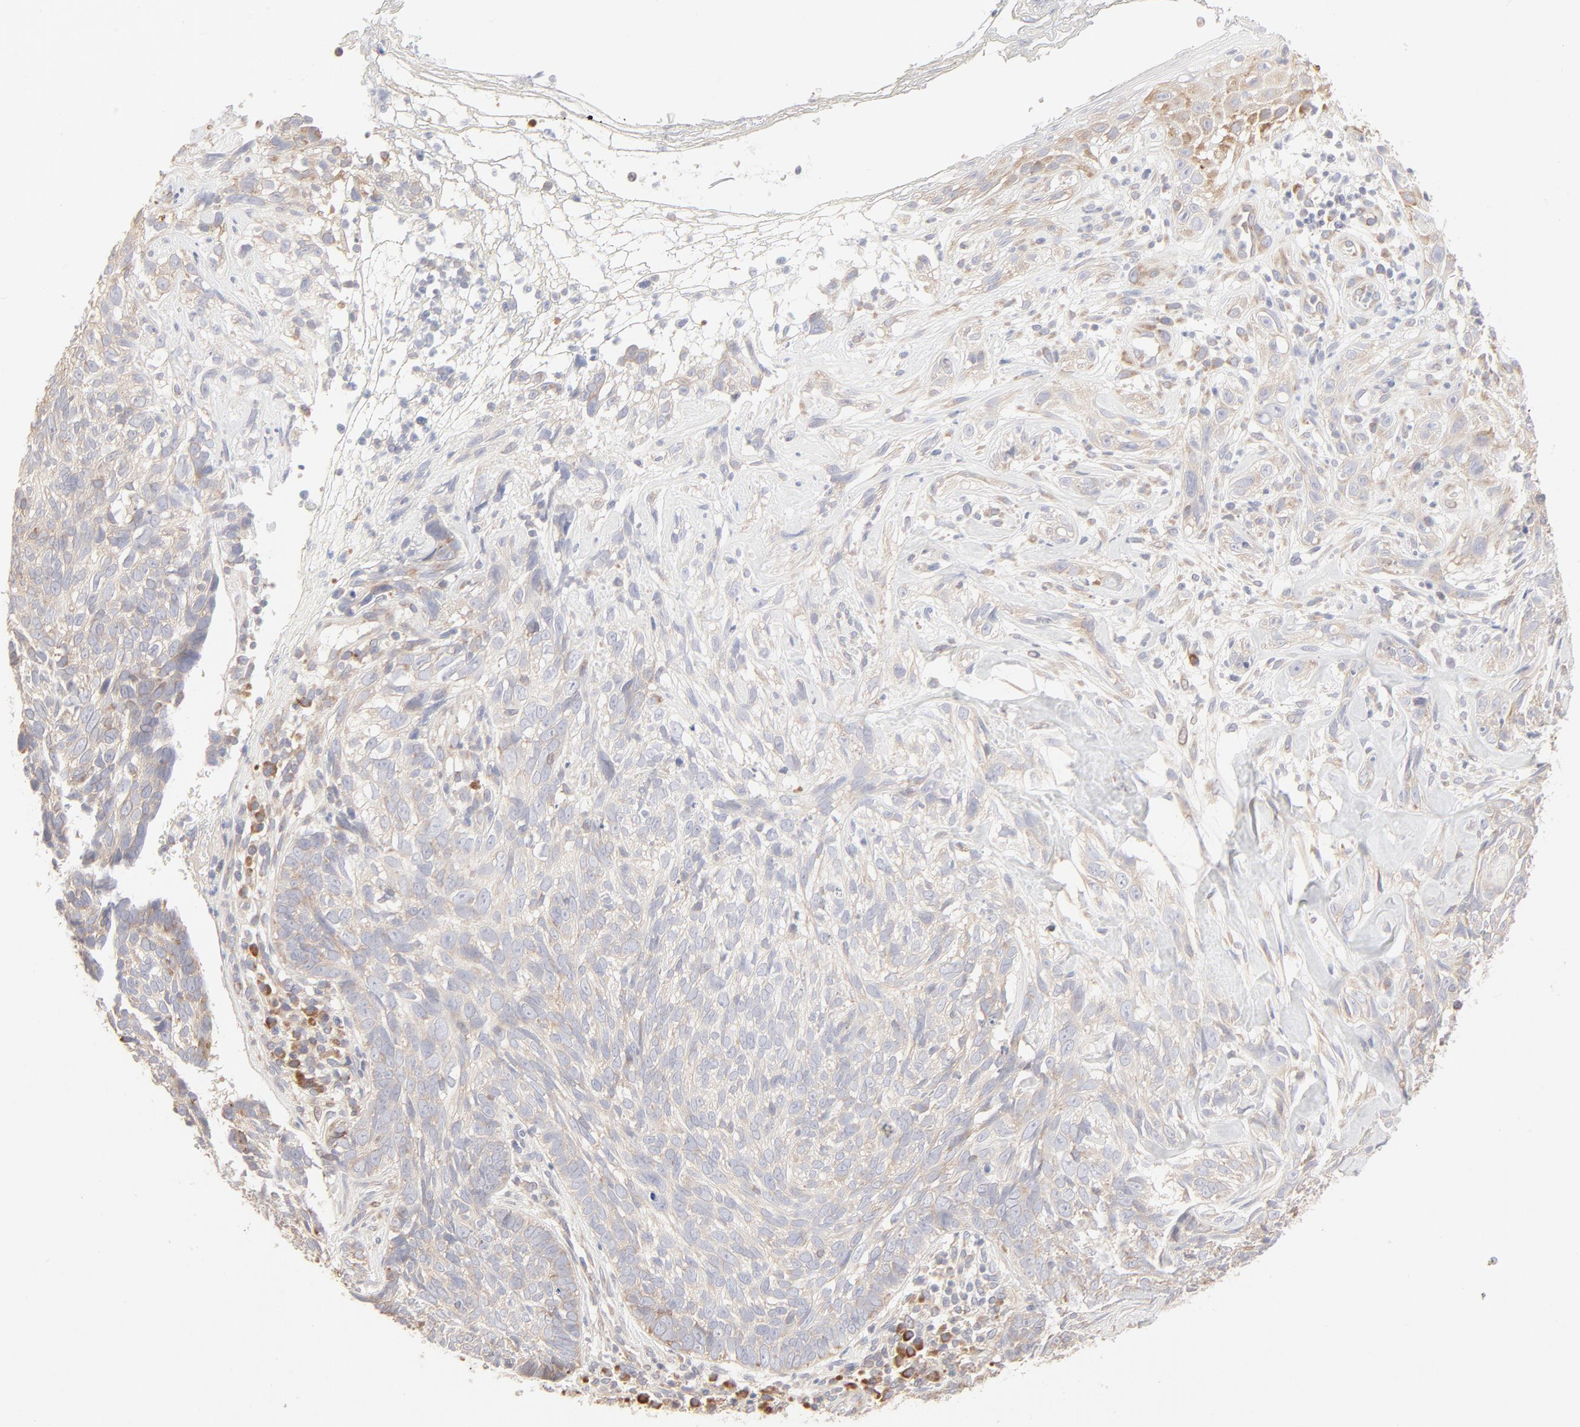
{"staining": {"intensity": "weak", "quantity": "<25%", "location": "cytoplasmic/membranous"}, "tissue": "skin cancer", "cell_type": "Tumor cells", "image_type": "cancer", "snomed": [{"axis": "morphology", "description": "Basal cell carcinoma"}, {"axis": "topography", "description": "Skin"}], "caption": "Human skin basal cell carcinoma stained for a protein using immunohistochemistry reveals no staining in tumor cells.", "gene": "RPS21", "patient": {"sex": "male", "age": 72}}